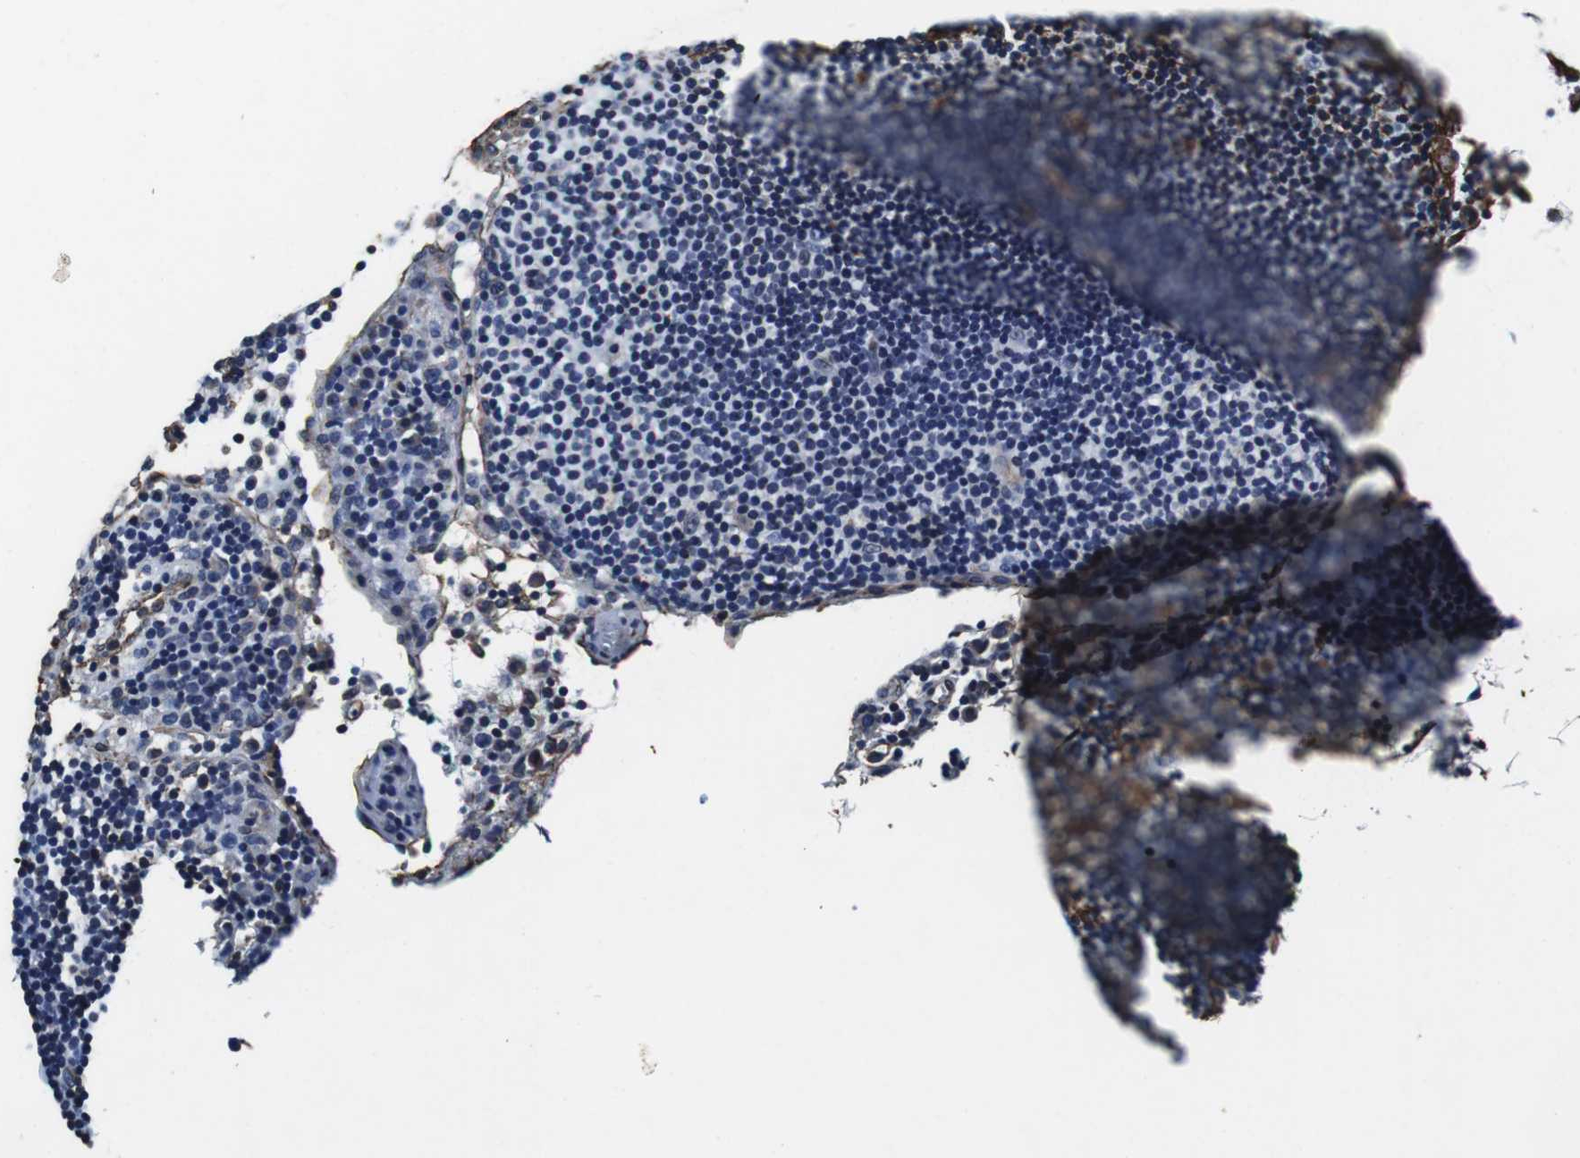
{"staining": {"intensity": "negative", "quantity": "none", "location": "none"}, "tissue": "lymph node", "cell_type": "Germinal center cells", "image_type": "normal", "snomed": [{"axis": "morphology", "description": "Normal tissue, NOS"}, {"axis": "topography", "description": "Lymph node"}], "caption": "Protein analysis of benign lymph node demonstrates no significant expression in germinal center cells.", "gene": "GJE1", "patient": {"sex": "female", "age": 53}}